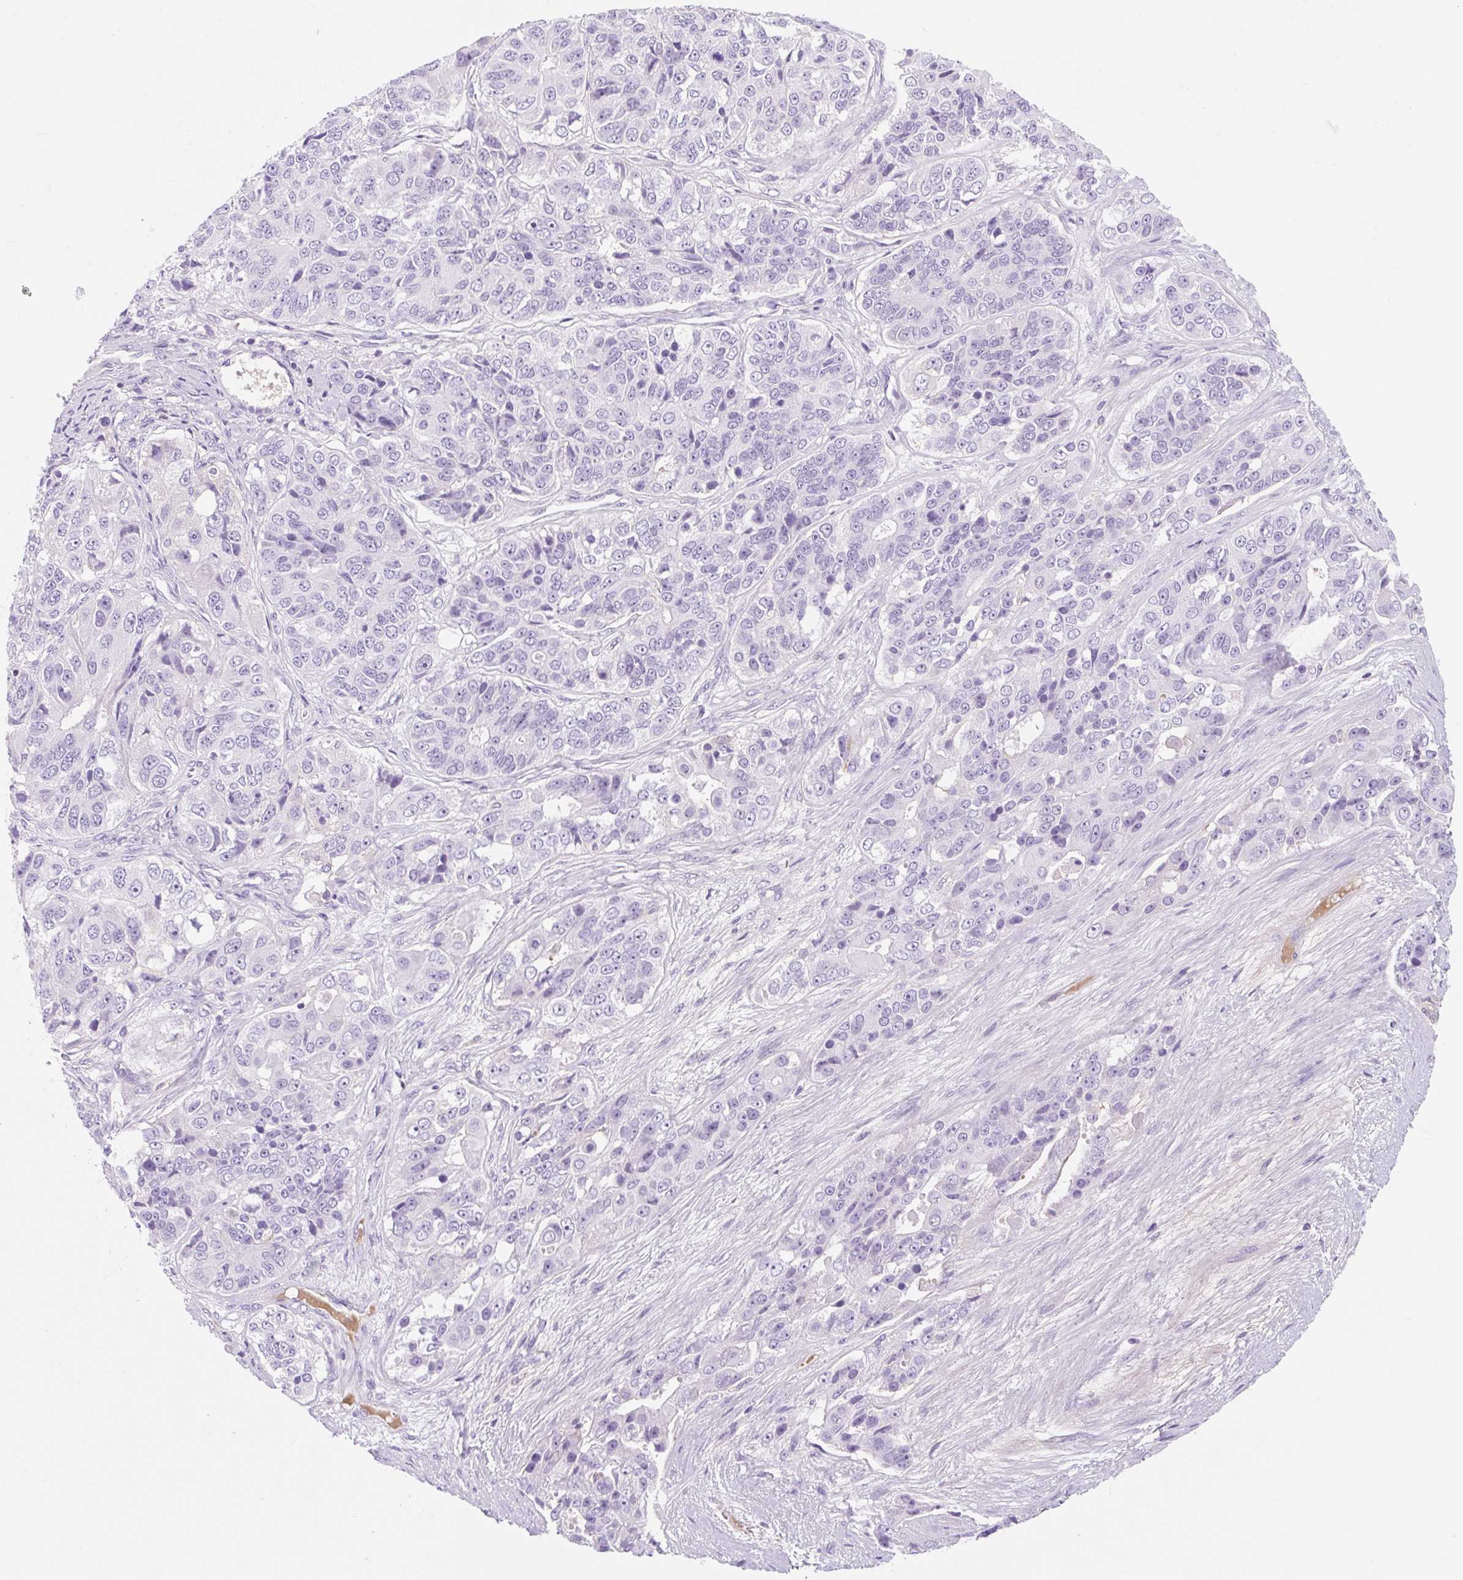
{"staining": {"intensity": "negative", "quantity": "none", "location": "none"}, "tissue": "ovarian cancer", "cell_type": "Tumor cells", "image_type": "cancer", "snomed": [{"axis": "morphology", "description": "Carcinoma, endometroid"}, {"axis": "topography", "description": "Ovary"}], "caption": "IHC of human ovarian cancer (endometroid carcinoma) demonstrates no staining in tumor cells.", "gene": "SLC28A1", "patient": {"sex": "female", "age": 51}}